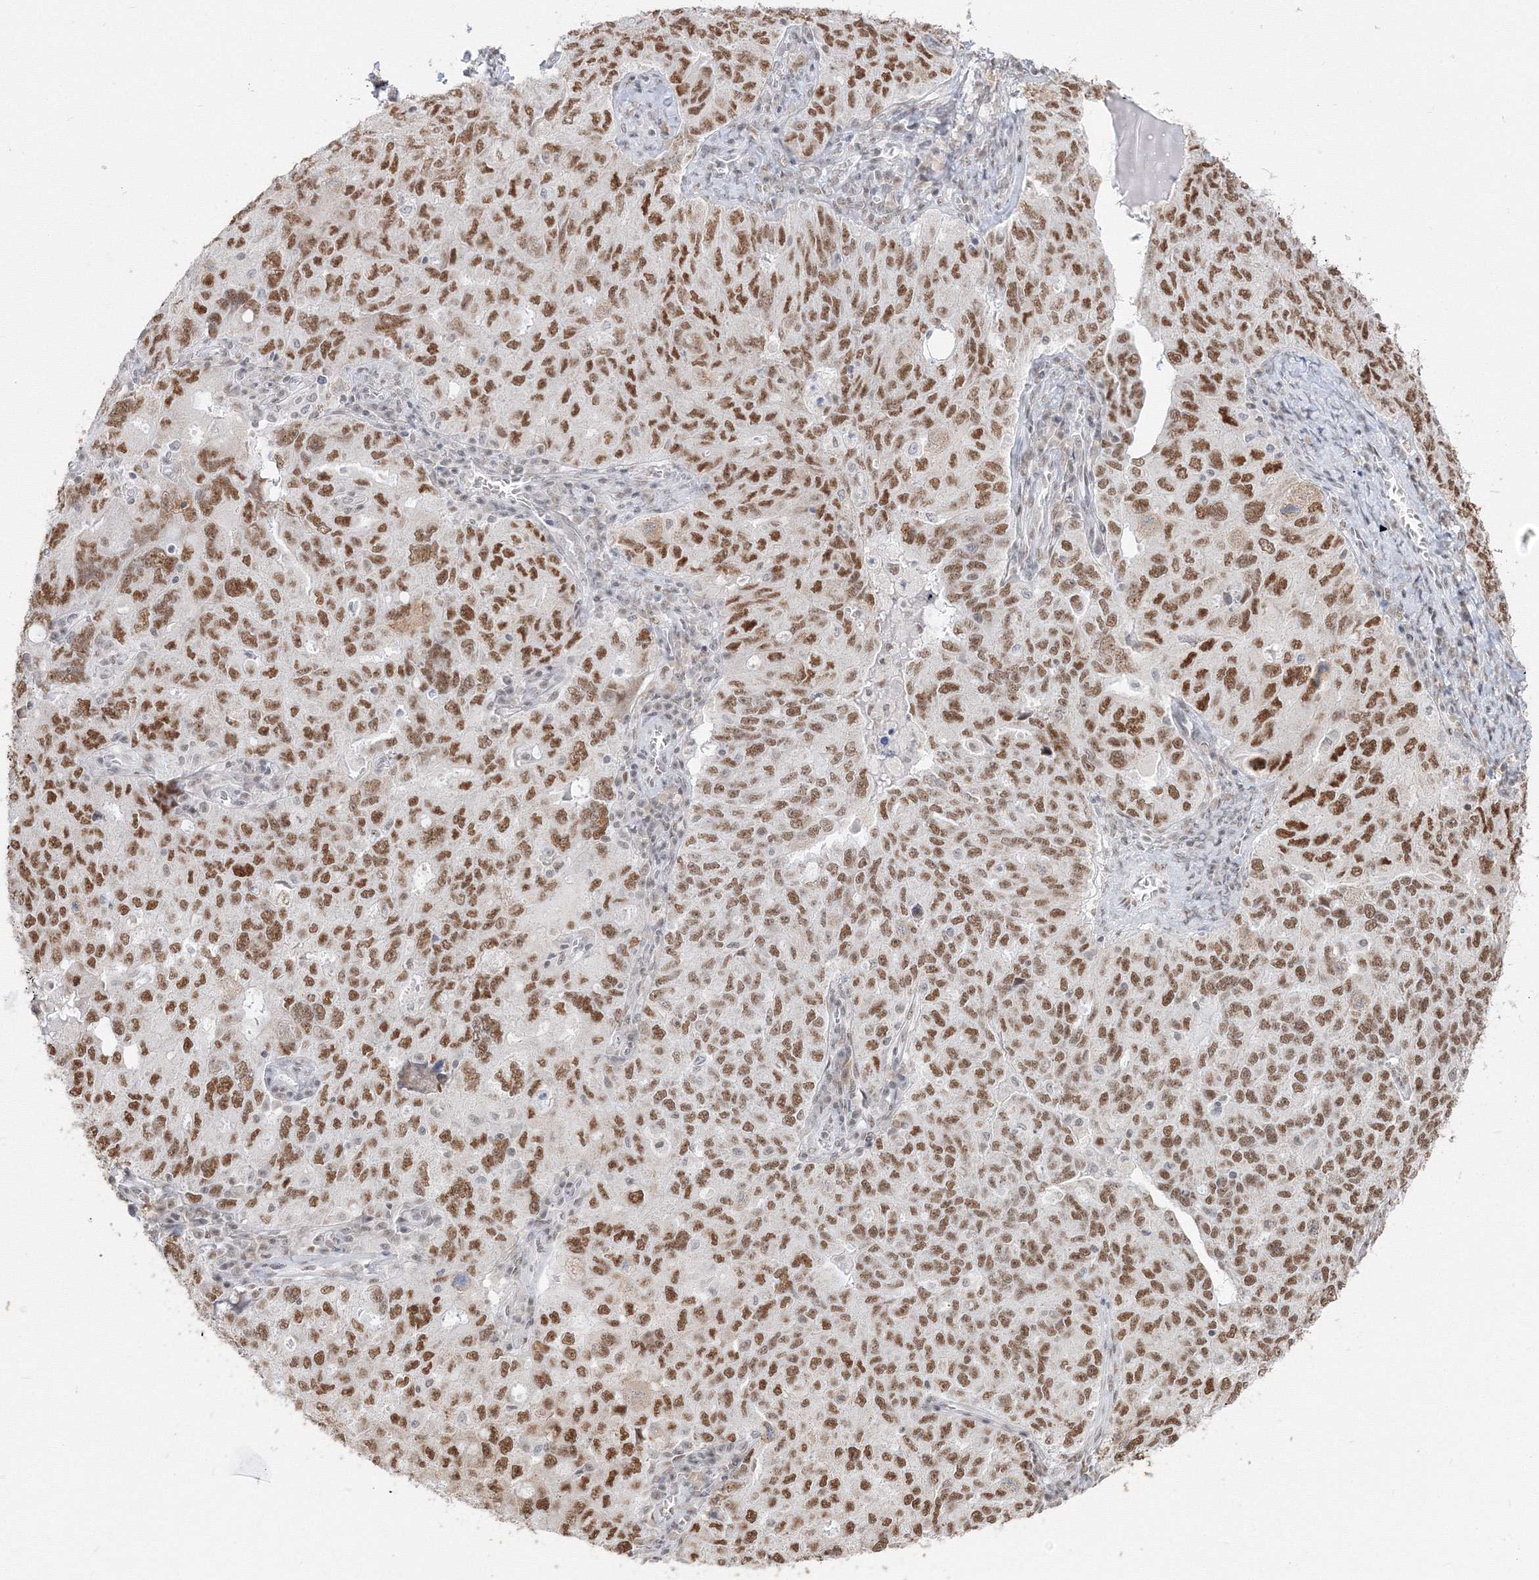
{"staining": {"intensity": "moderate", "quantity": ">75%", "location": "nuclear"}, "tissue": "ovarian cancer", "cell_type": "Tumor cells", "image_type": "cancer", "snomed": [{"axis": "morphology", "description": "Carcinoma, endometroid"}, {"axis": "topography", "description": "Ovary"}], "caption": "This is an image of immunohistochemistry (IHC) staining of ovarian endometroid carcinoma, which shows moderate positivity in the nuclear of tumor cells.", "gene": "PPP4R2", "patient": {"sex": "female", "age": 62}}